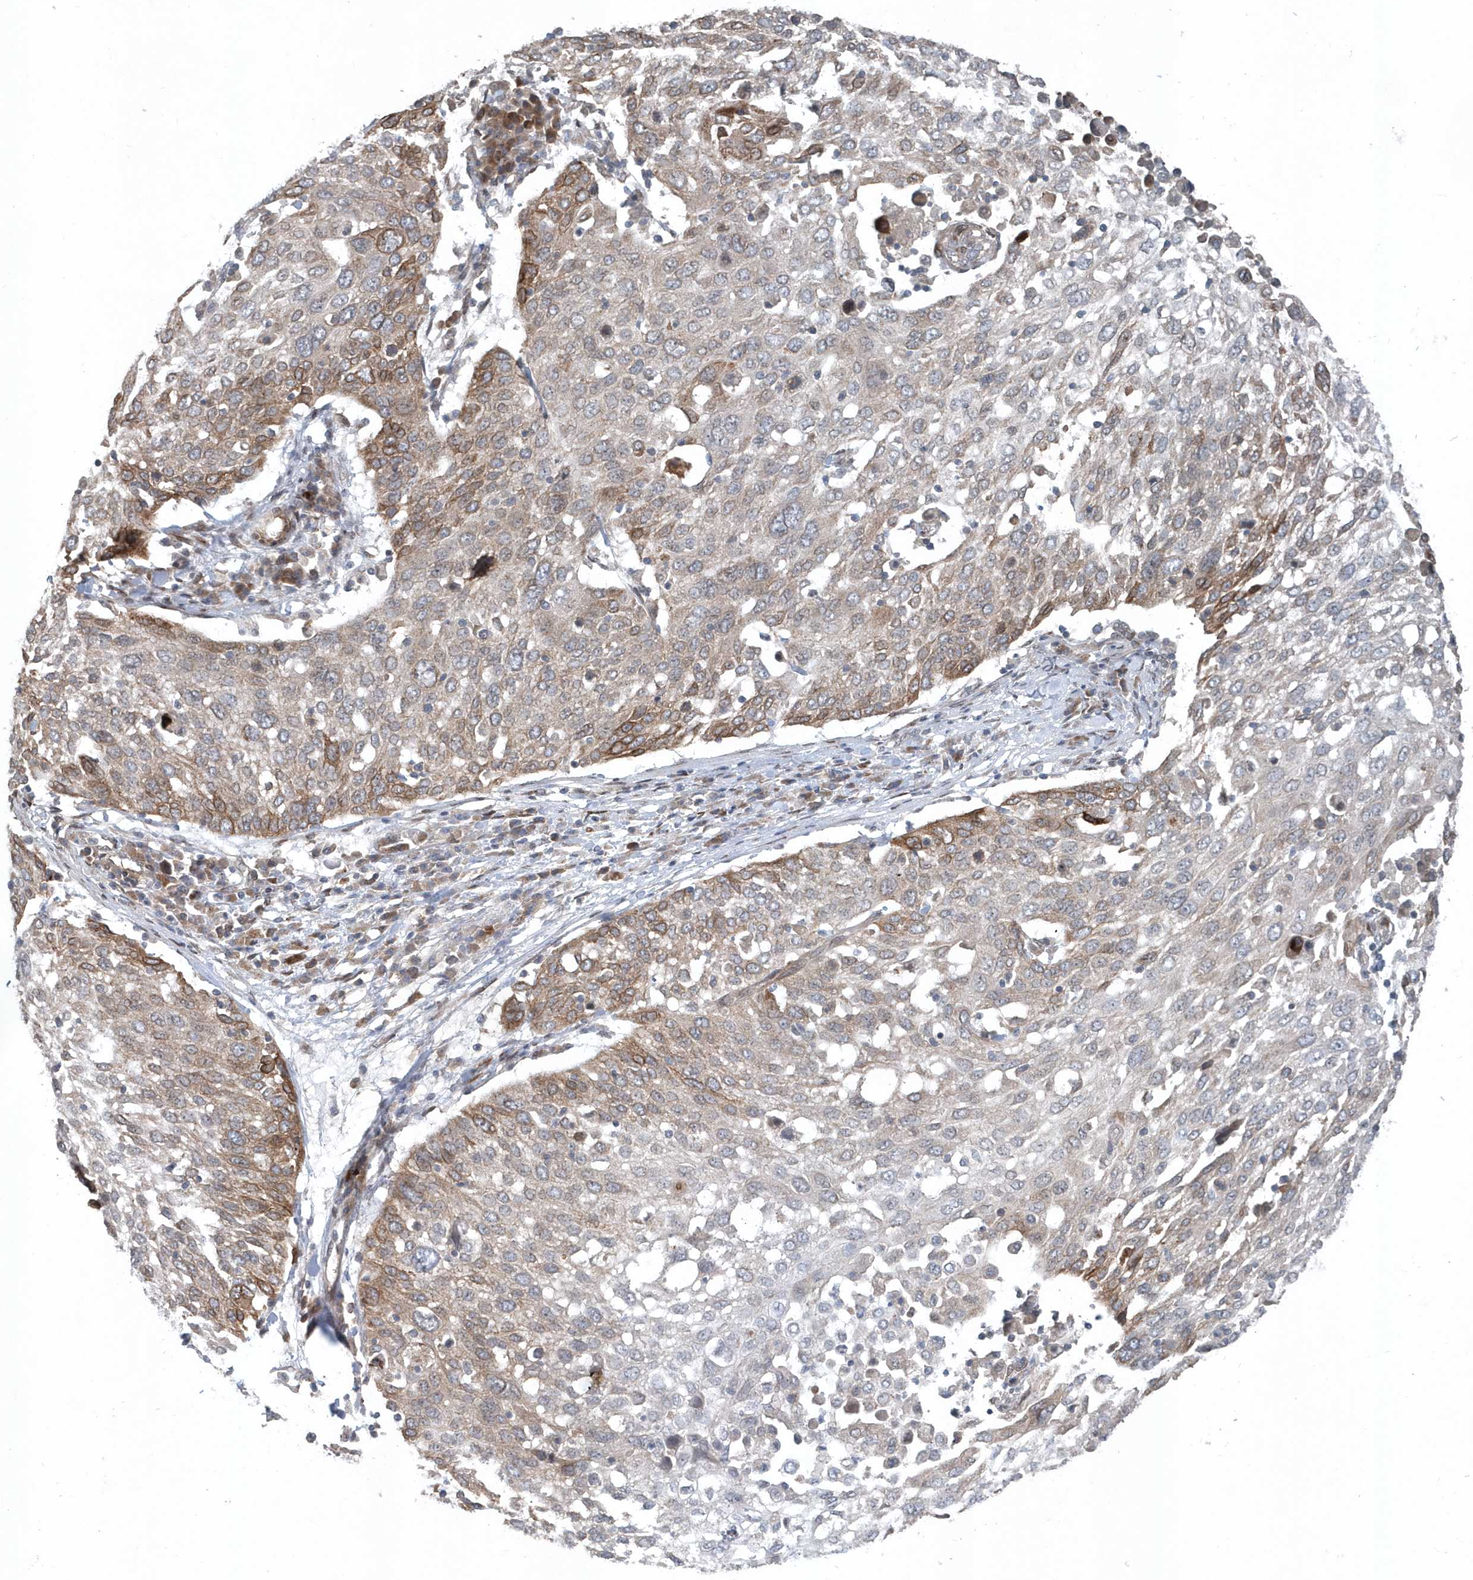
{"staining": {"intensity": "weak", "quantity": "<25%", "location": "cytoplasmic/membranous"}, "tissue": "lung cancer", "cell_type": "Tumor cells", "image_type": "cancer", "snomed": [{"axis": "morphology", "description": "Squamous cell carcinoma, NOS"}, {"axis": "topography", "description": "Lung"}], "caption": "The histopathology image displays no significant expression in tumor cells of lung squamous cell carcinoma.", "gene": "MCC", "patient": {"sex": "male", "age": 65}}